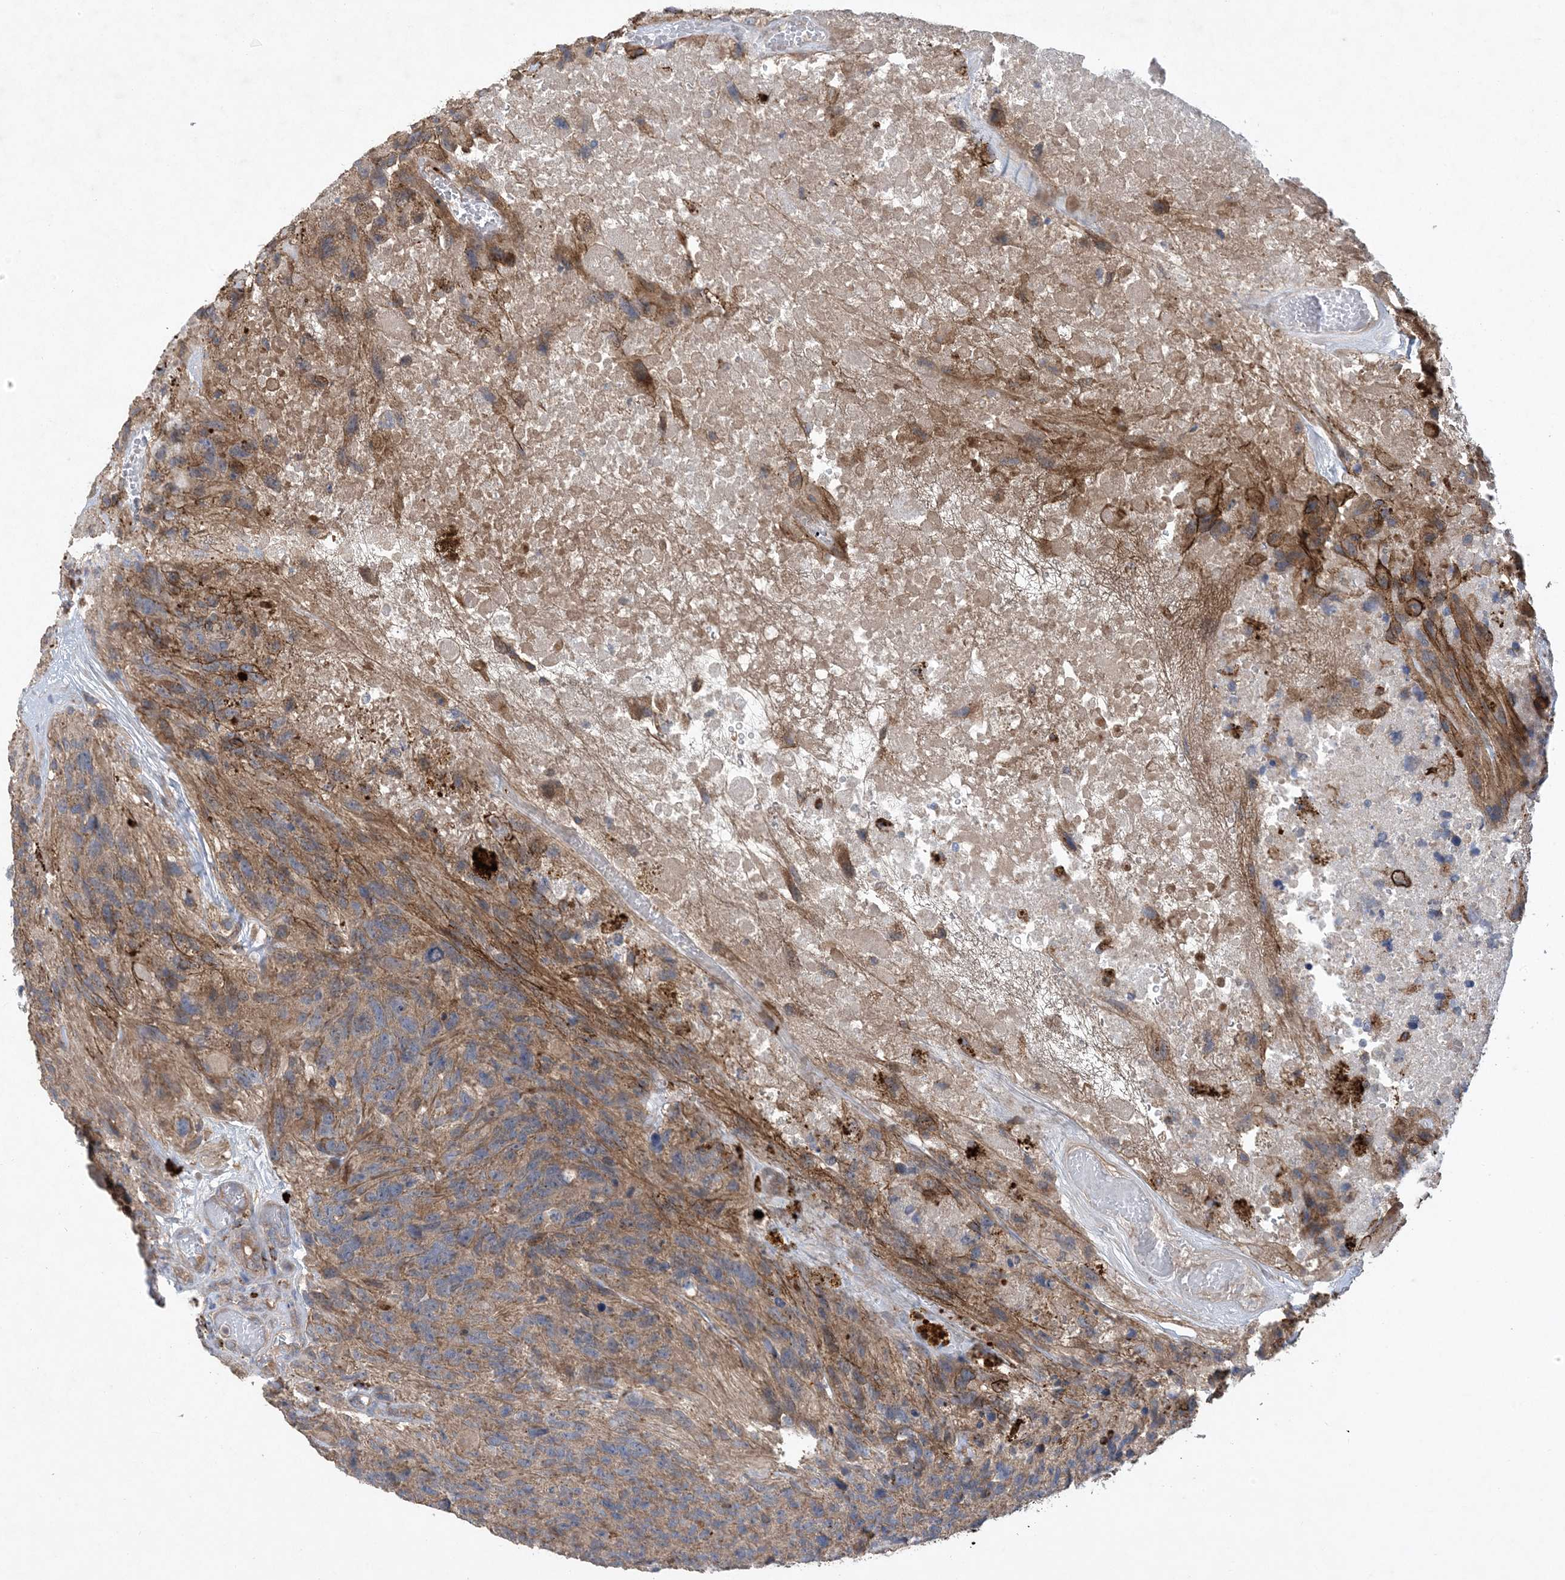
{"staining": {"intensity": "moderate", "quantity": "25%-75%", "location": "cytoplasmic/membranous"}, "tissue": "glioma", "cell_type": "Tumor cells", "image_type": "cancer", "snomed": [{"axis": "morphology", "description": "Glioma, malignant, High grade"}, {"axis": "topography", "description": "Brain"}], "caption": "A brown stain shows moderate cytoplasmic/membranous staining of a protein in human glioma tumor cells.", "gene": "MASP2", "patient": {"sex": "male", "age": 69}}